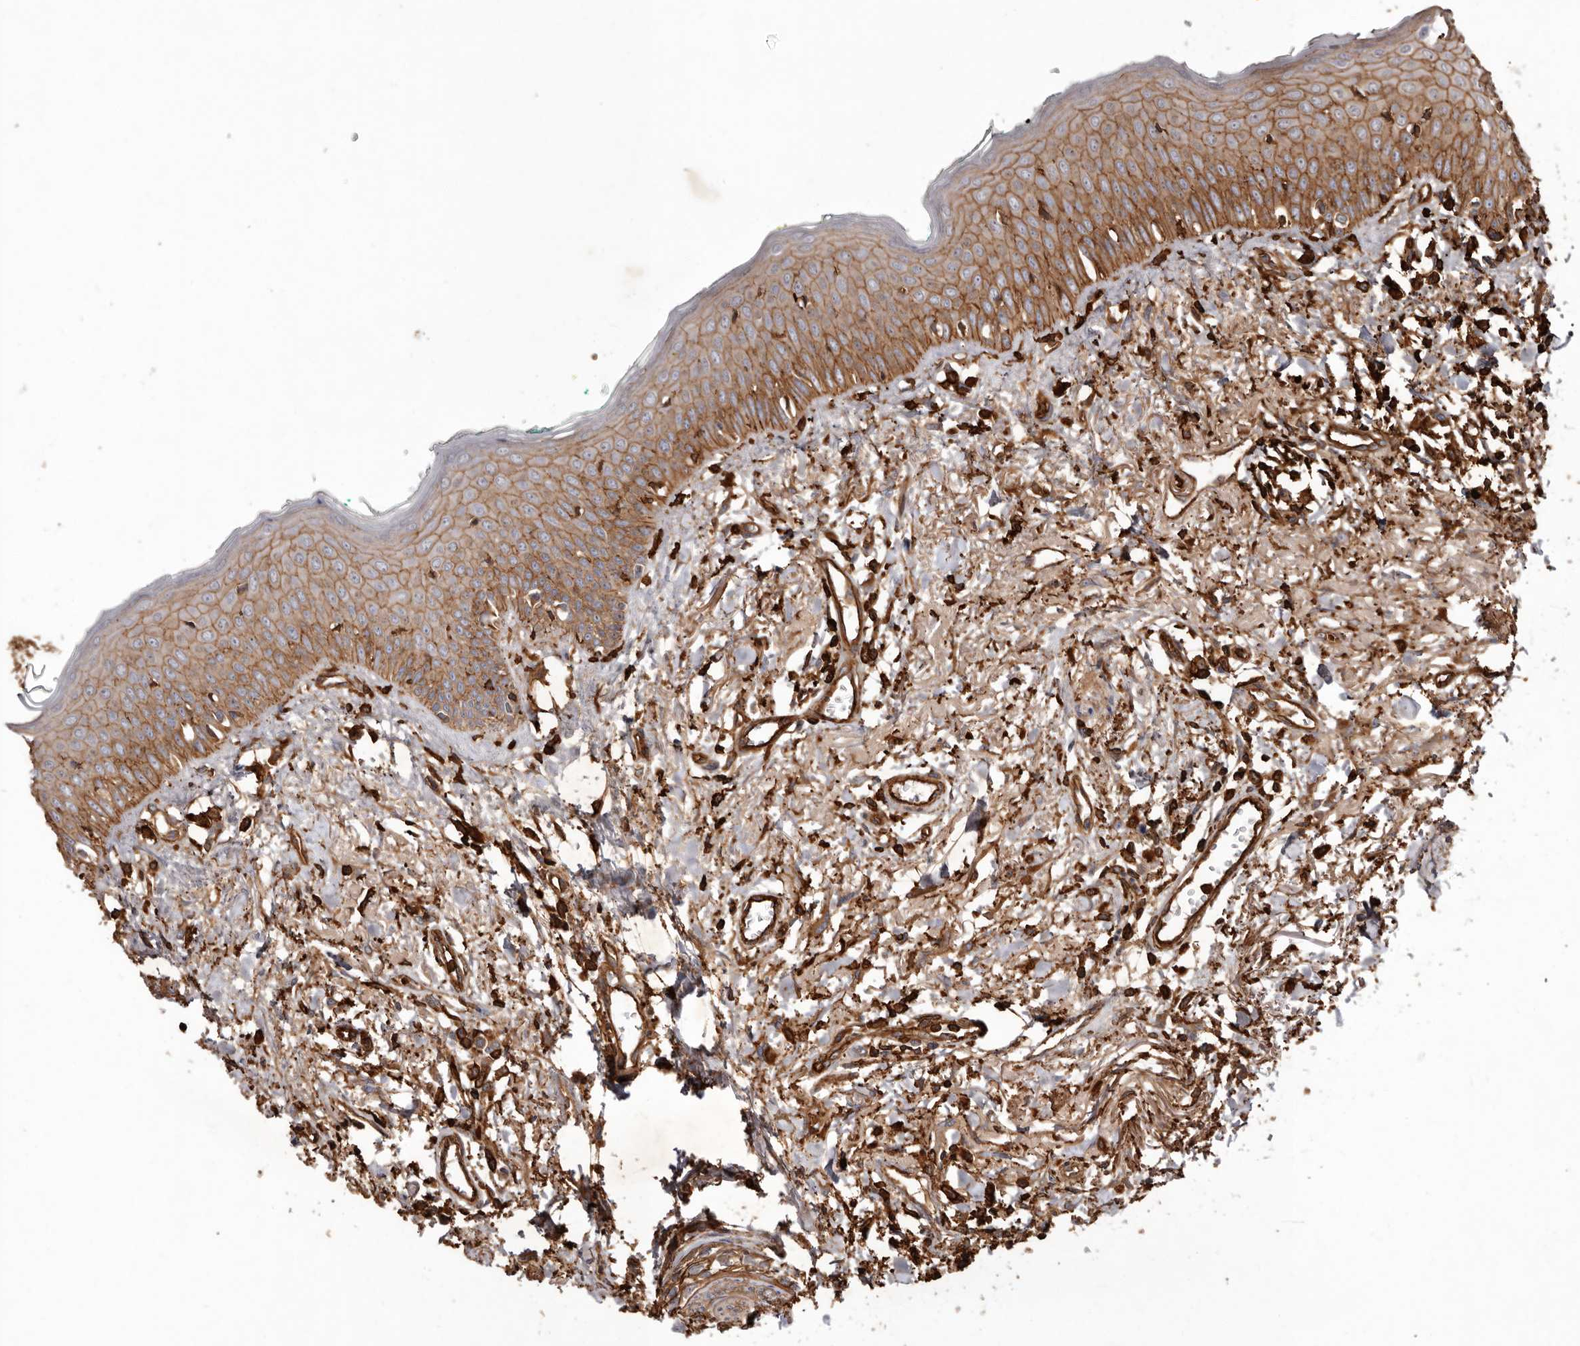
{"staining": {"intensity": "moderate", "quantity": "25%-75%", "location": "cytoplasmic/membranous"}, "tissue": "oral mucosa", "cell_type": "Squamous epithelial cells", "image_type": "normal", "snomed": [{"axis": "morphology", "description": "Normal tissue, NOS"}, {"axis": "topography", "description": "Oral tissue"}], "caption": "Oral mucosa stained for a protein (brown) displays moderate cytoplasmic/membranous positive staining in approximately 25%-75% of squamous epithelial cells.", "gene": "COQ8B", "patient": {"sex": "female", "age": 70}}